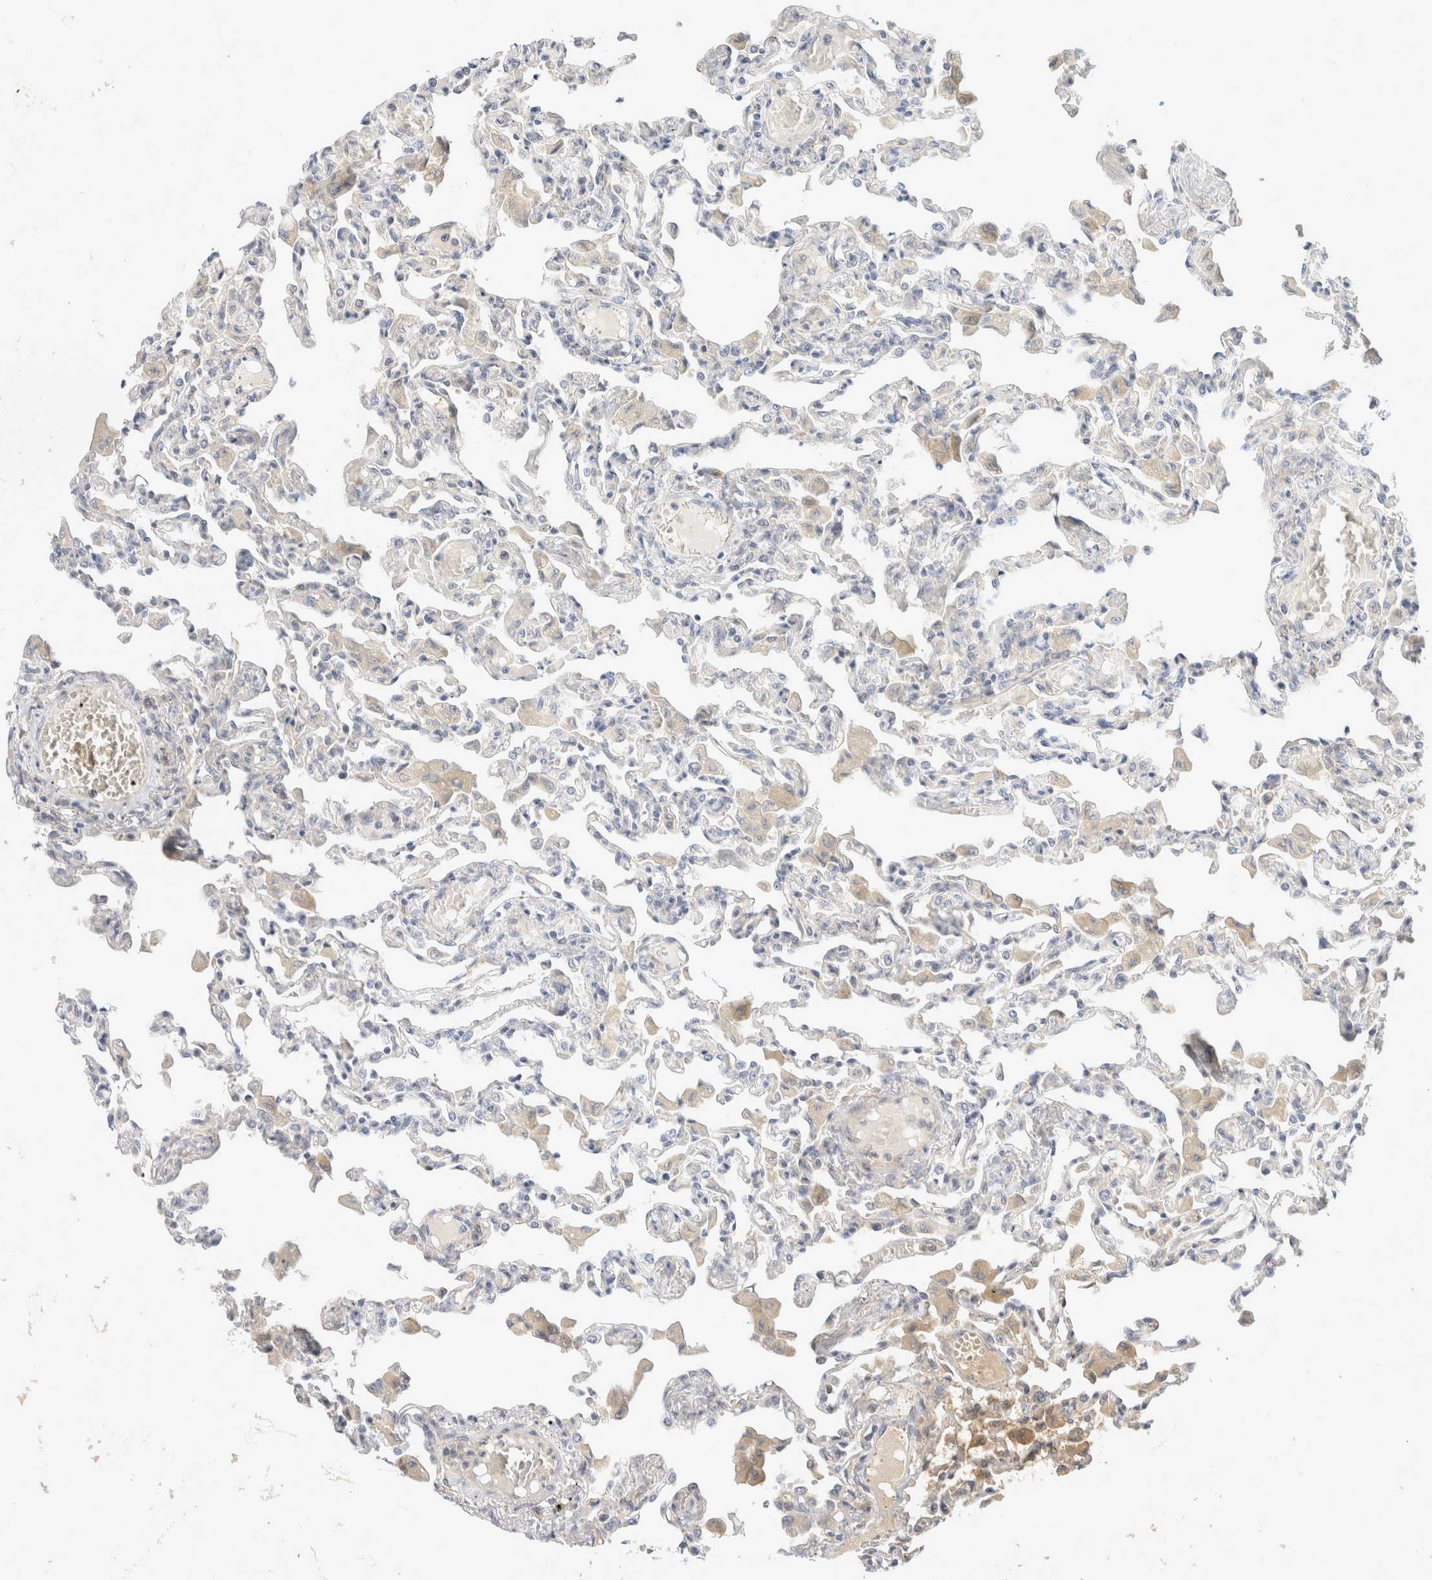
{"staining": {"intensity": "weak", "quantity": "<25%", "location": "cytoplasmic/membranous"}, "tissue": "lung", "cell_type": "Alveolar cells", "image_type": "normal", "snomed": [{"axis": "morphology", "description": "Normal tissue, NOS"}, {"axis": "topography", "description": "Bronchus"}, {"axis": "topography", "description": "Lung"}], "caption": "Alveolar cells show no significant positivity in unremarkable lung.", "gene": "EIF4G3", "patient": {"sex": "female", "age": 49}}